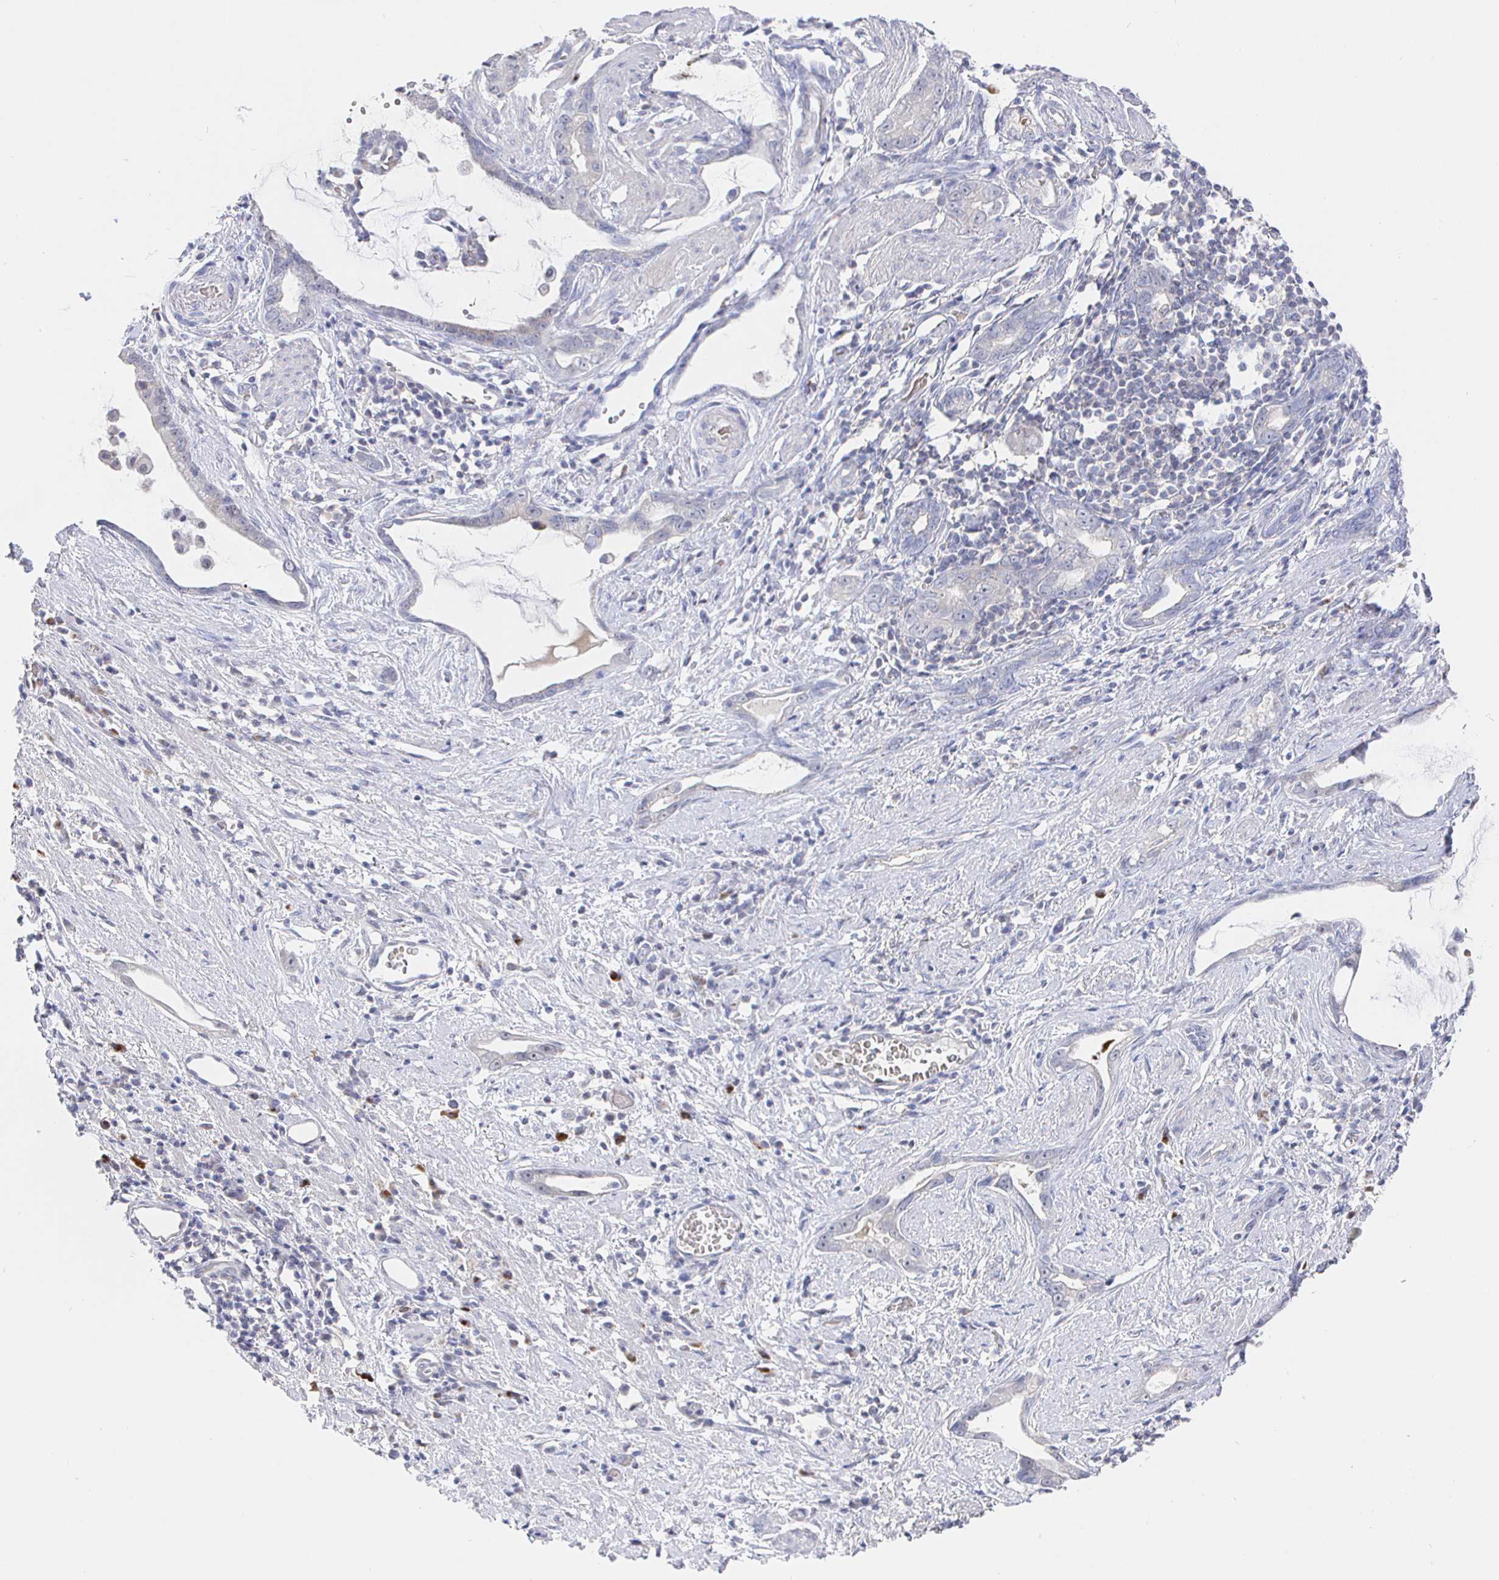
{"staining": {"intensity": "negative", "quantity": "none", "location": "none"}, "tissue": "stomach cancer", "cell_type": "Tumor cells", "image_type": "cancer", "snomed": [{"axis": "morphology", "description": "Adenocarcinoma, NOS"}, {"axis": "topography", "description": "Stomach"}], "caption": "DAB (3,3'-diaminobenzidine) immunohistochemical staining of human stomach cancer (adenocarcinoma) displays no significant staining in tumor cells.", "gene": "LRRC23", "patient": {"sex": "male", "age": 55}}